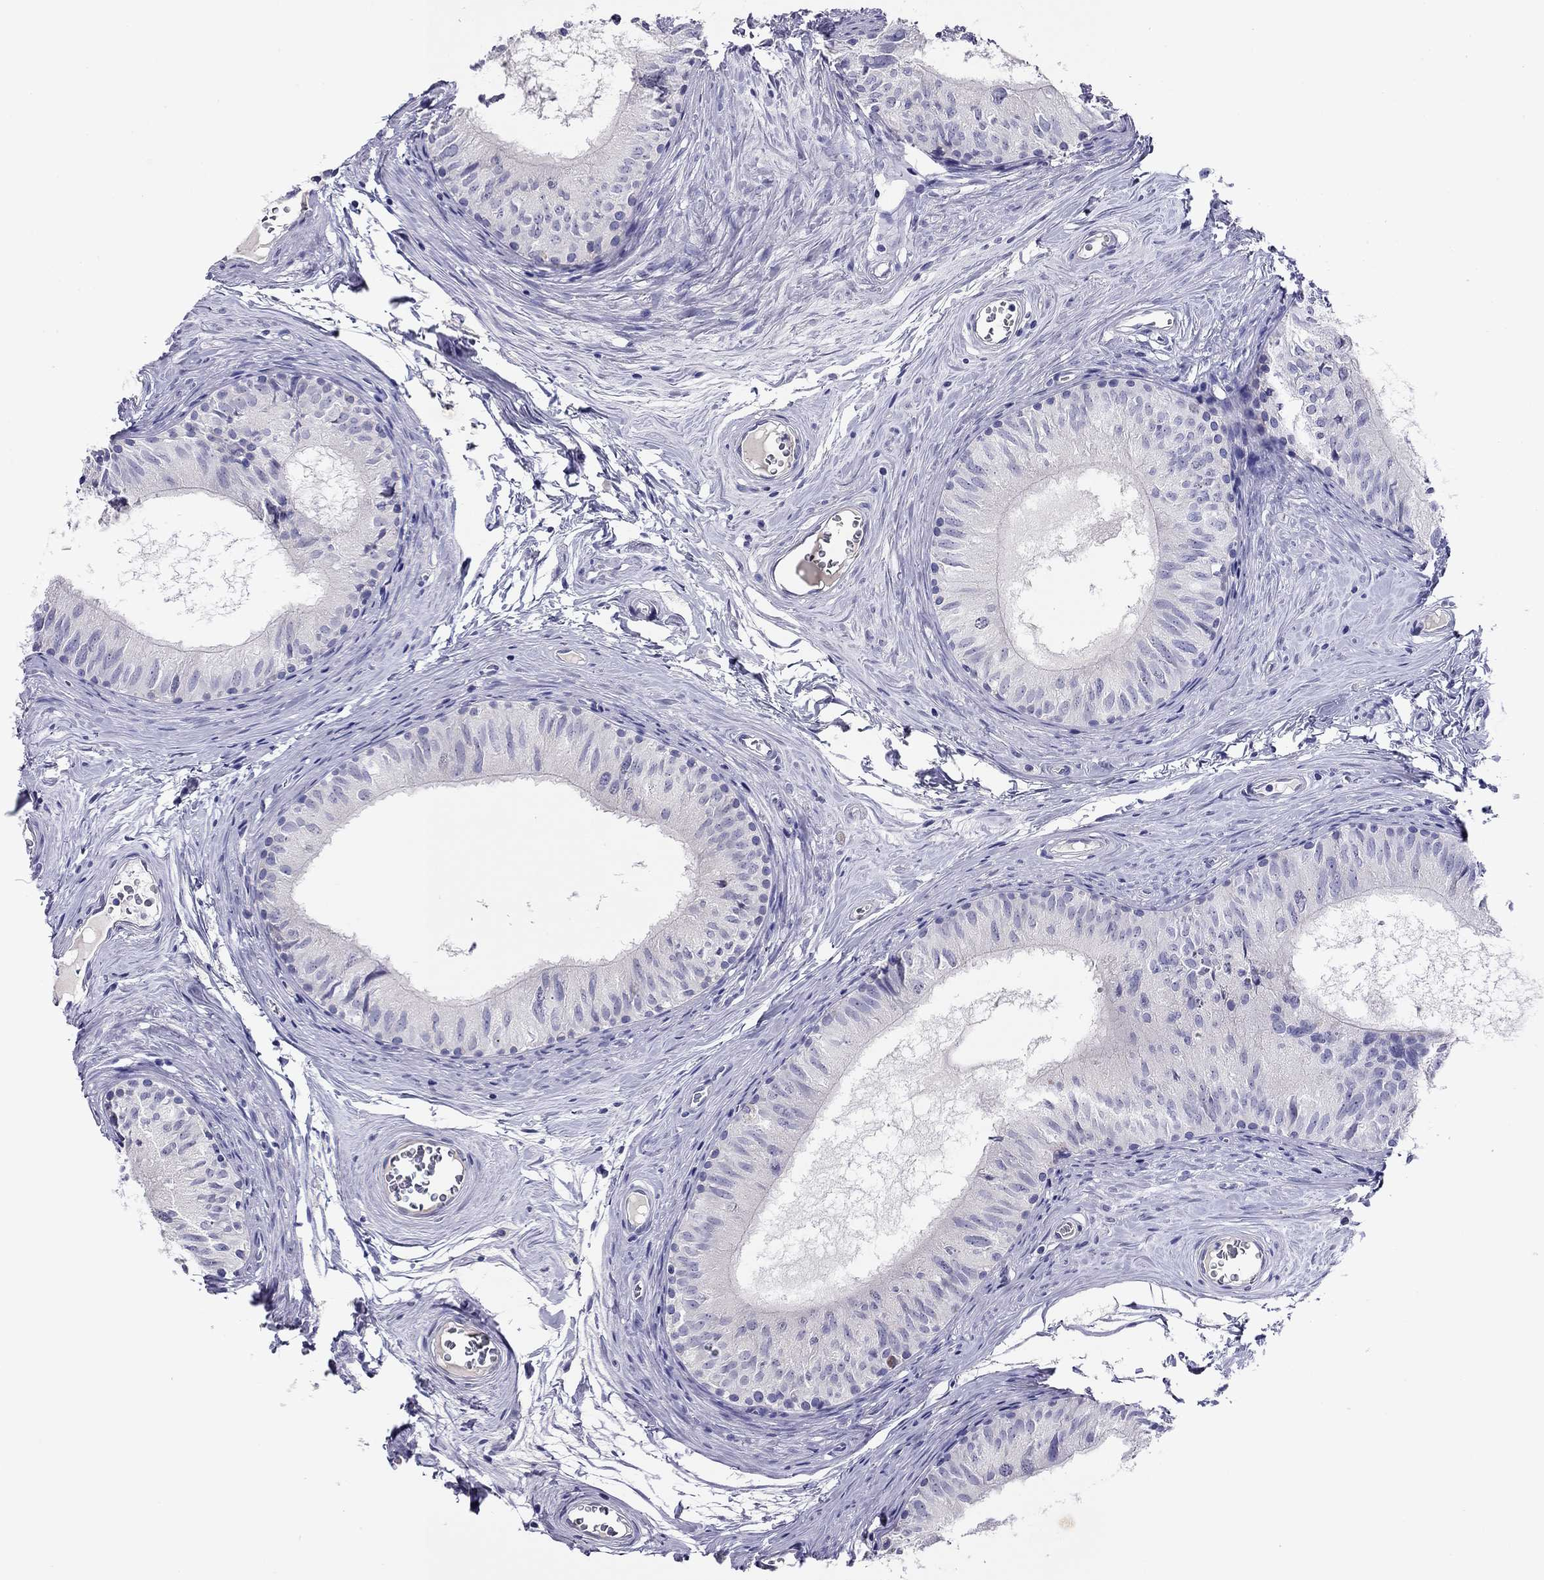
{"staining": {"intensity": "negative", "quantity": "none", "location": "none"}, "tissue": "epididymis", "cell_type": "Glandular cells", "image_type": "normal", "snomed": [{"axis": "morphology", "description": "Normal tissue, NOS"}, {"axis": "topography", "description": "Epididymis"}], "caption": "A high-resolution micrograph shows immunohistochemistry (IHC) staining of unremarkable epididymis, which shows no significant expression in glandular cells.", "gene": "CAPNS2", "patient": {"sex": "male", "age": 52}}